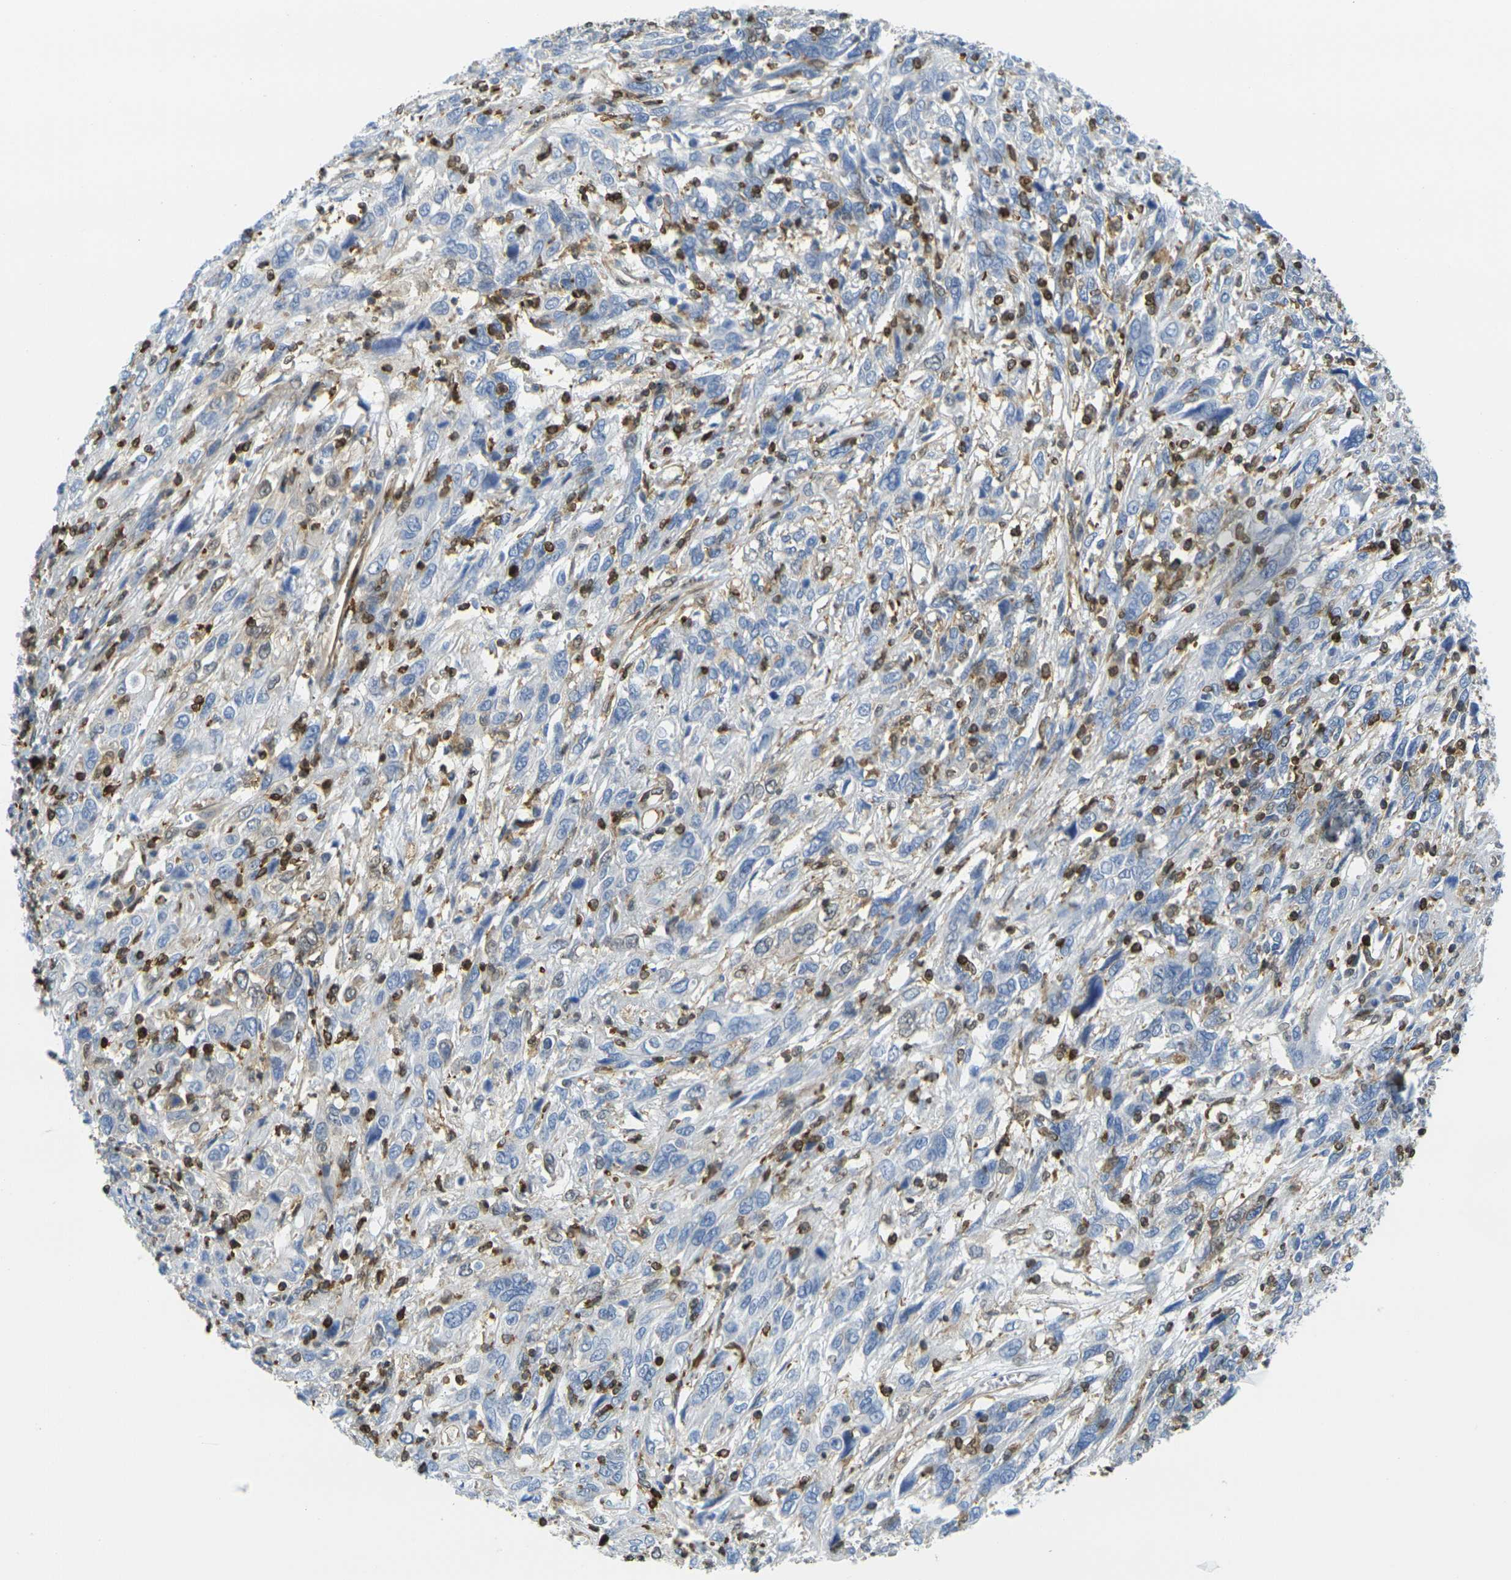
{"staining": {"intensity": "weak", "quantity": "25%-75%", "location": "cytoplasmic/membranous"}, "tissue": "cervical cancer", "cell_type": "Tumor cells", "image_type": "cancer", "snomed": [{"axis": "morphology", "description": "Squamous cell carcinoma, NOS"}, {"axis": "topography", "description": "Cervix"}], "caption": "Squamous cell carcinoma (cervical) tissue shows weak cytoplasmic/membranous expression in about 25%-75% of tumor cells (DAB IHC, brown staining for protein, blue staining for nuclei).", "gene": "LASP1", "patient": {"sex": "female", "age": 46}}